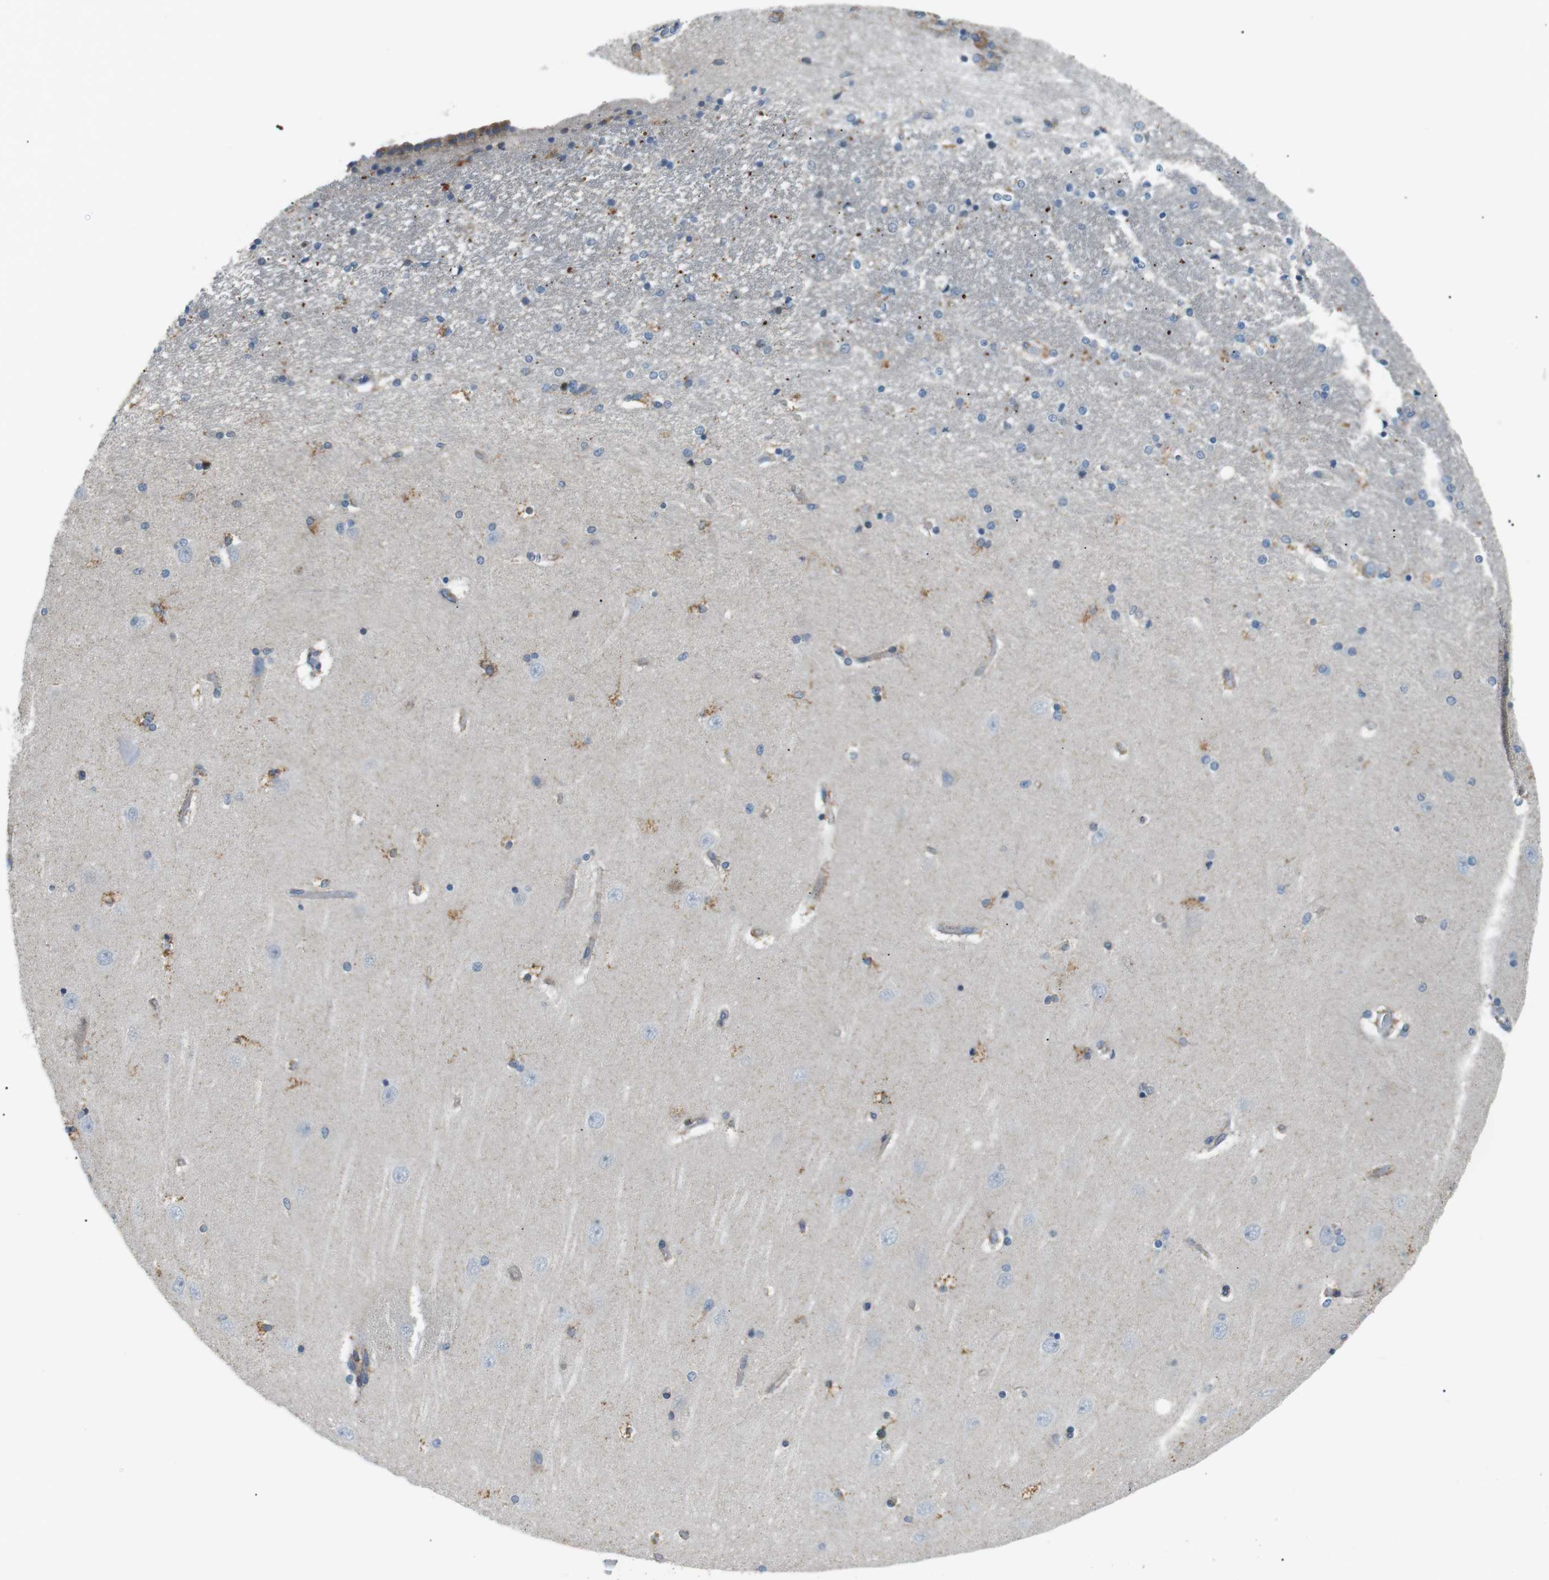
{"staining": {"intensity": "moderate", "quantity": "<25%", "location": "cytoplasmic/membranous"}, "tissue": "hippocampus", "cell_type": "Glial cells", "image_type": "normal", "snomed": [{"axis": "morphology", "description": "Normal tissue, NOS"}, {"axis": "topography", "description": "Hippocampus"}], "caption": "Human hippocampus stained for a protein (brown) shows moderate cytoplasmic/membranous positive positivity in about <25% of glial cells.", "gene": "MTARC2", "patient": {"sex": "female", "age": 54}}